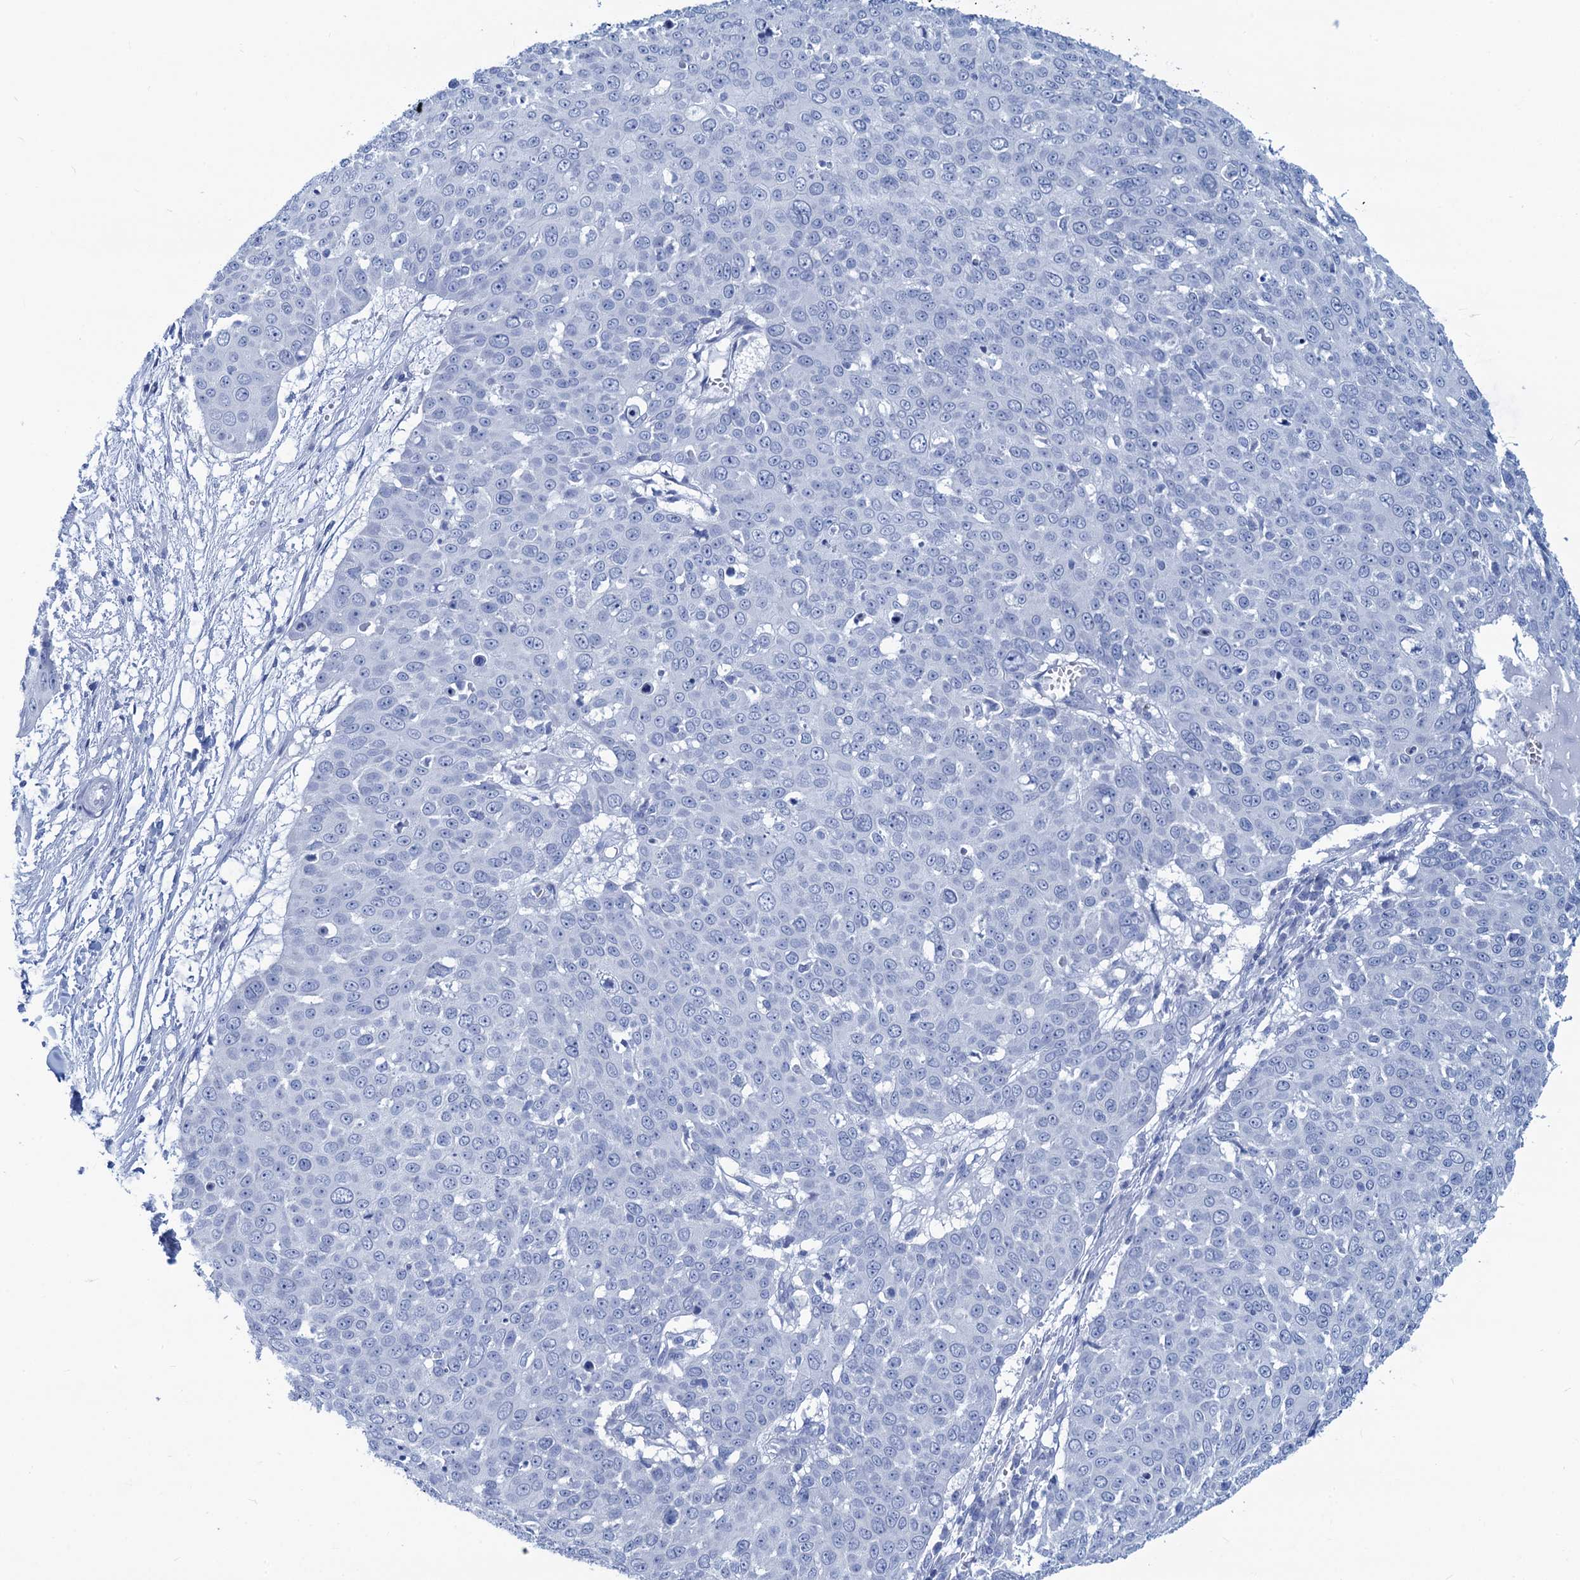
{"staining": {"intensity": "negative", "quantity": "none", "location": "none"}, "tissue": "skin cancer", "cell_type": "Tumor cells", "image_type": "cancer", "snomed": [{"axis": "morphology", "description": "Squamous cell carcinoma, NOS"}, {"axis": "topography", "description": "Skin"}], "caption": "Skin squamous cell carcinoma was stained to show a protein in brown. There is no significant positivity in tumor cells. (Immunohistochemistry (ihc), brightfield microscopy, high magnification).", "gene": "CABYR", "patient": {"sex": "male", "age": 71}}